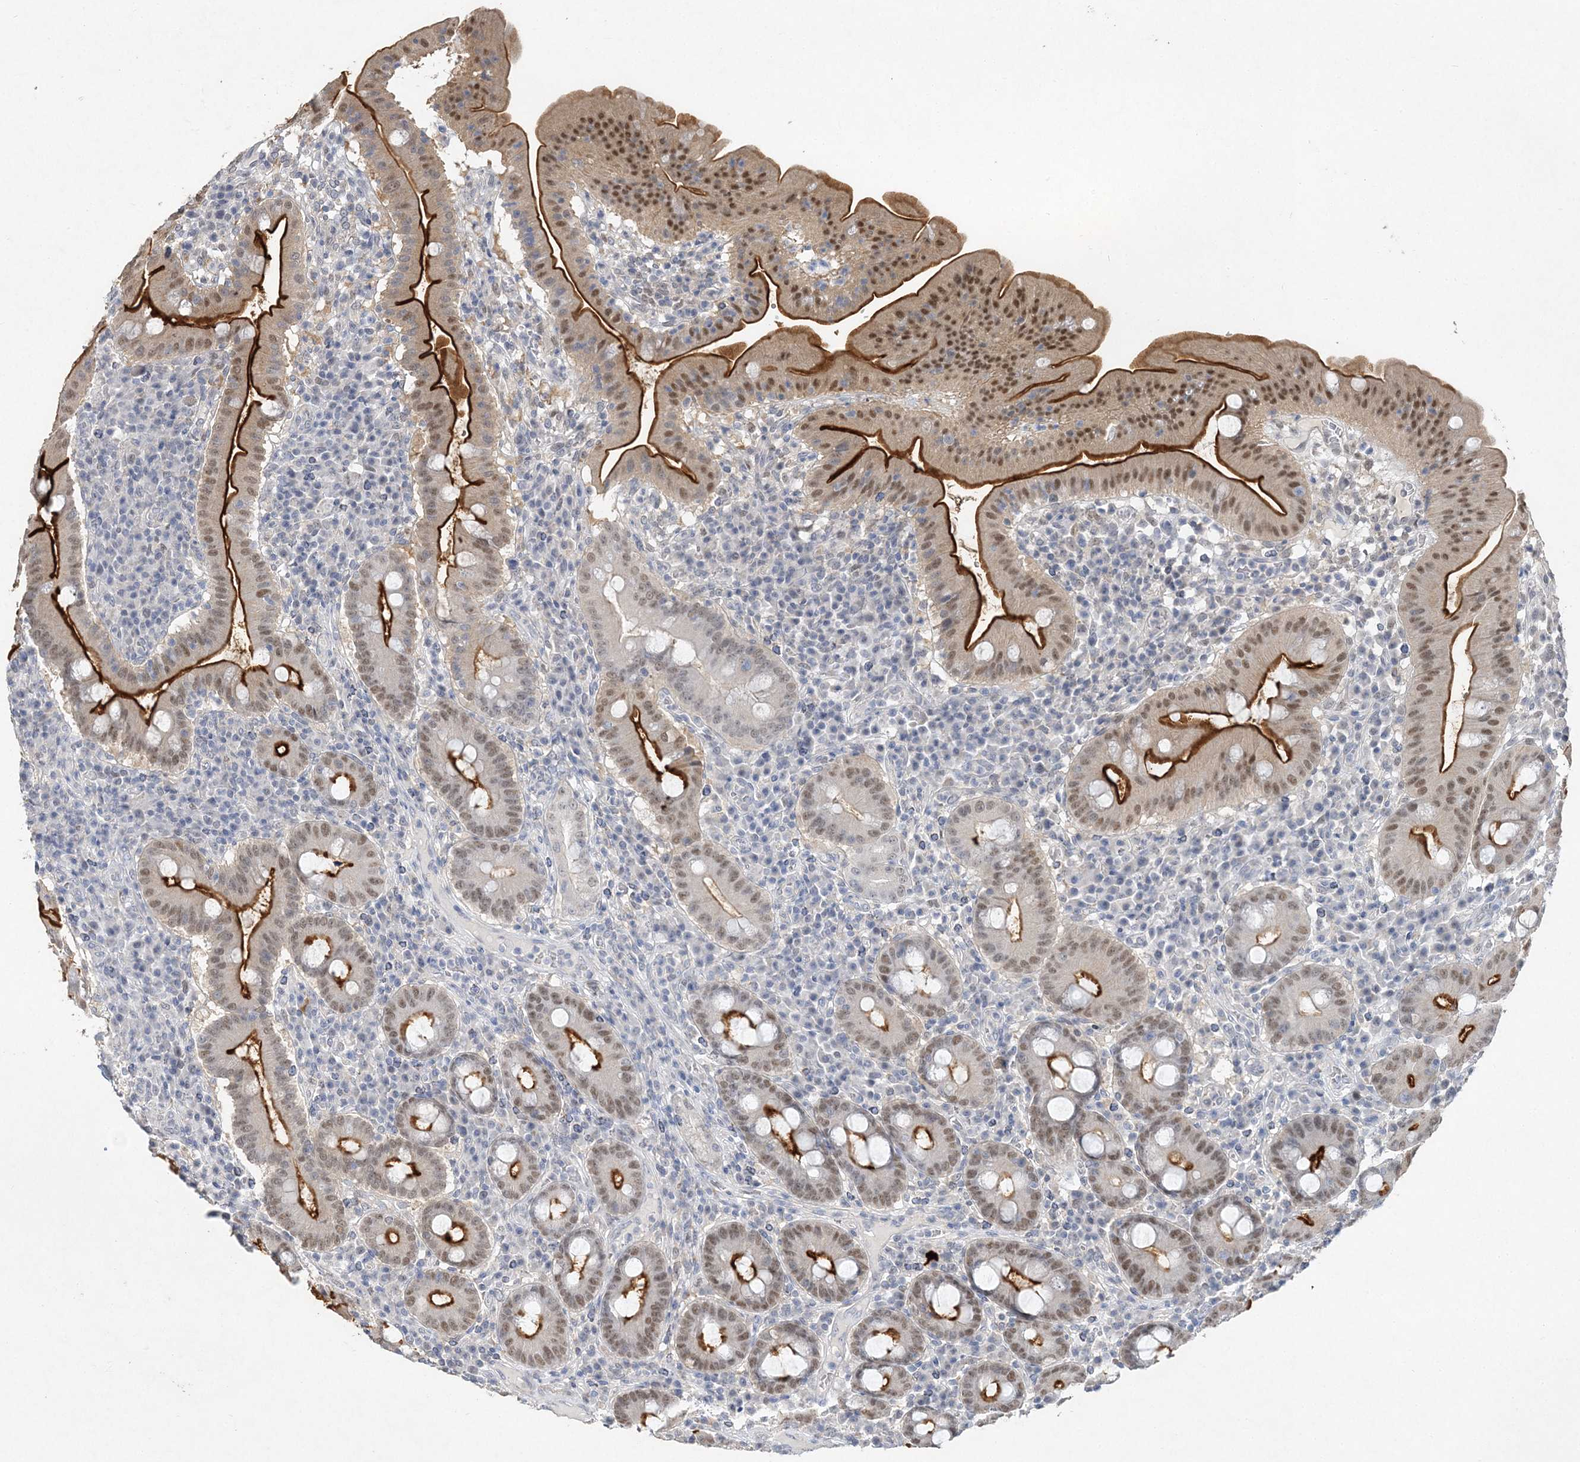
{"staining": {"intensity": "strong", "quantity": ">75%", "location": "cytoplasmic/membranous,nuclear"}, "tissue": "duodenum", "cell_type": "Glandular cells", "image_type": "normal", "snomed": [{"axis": "morphology", "description": "Normal tissue, NOS"}, {"axis": "topography", "description": "Duodenum"}], "caption": "A high amount of strong cytoplasmic/membranous,nuclear positivity is identified in approximately >75% of glandular cells in unremarkable duodenum. The protein of interest is shown in brown color, while the nuclei are stained blue.", "gene": "MAT2B", "patient": {"sex": "male", "age": 50}}